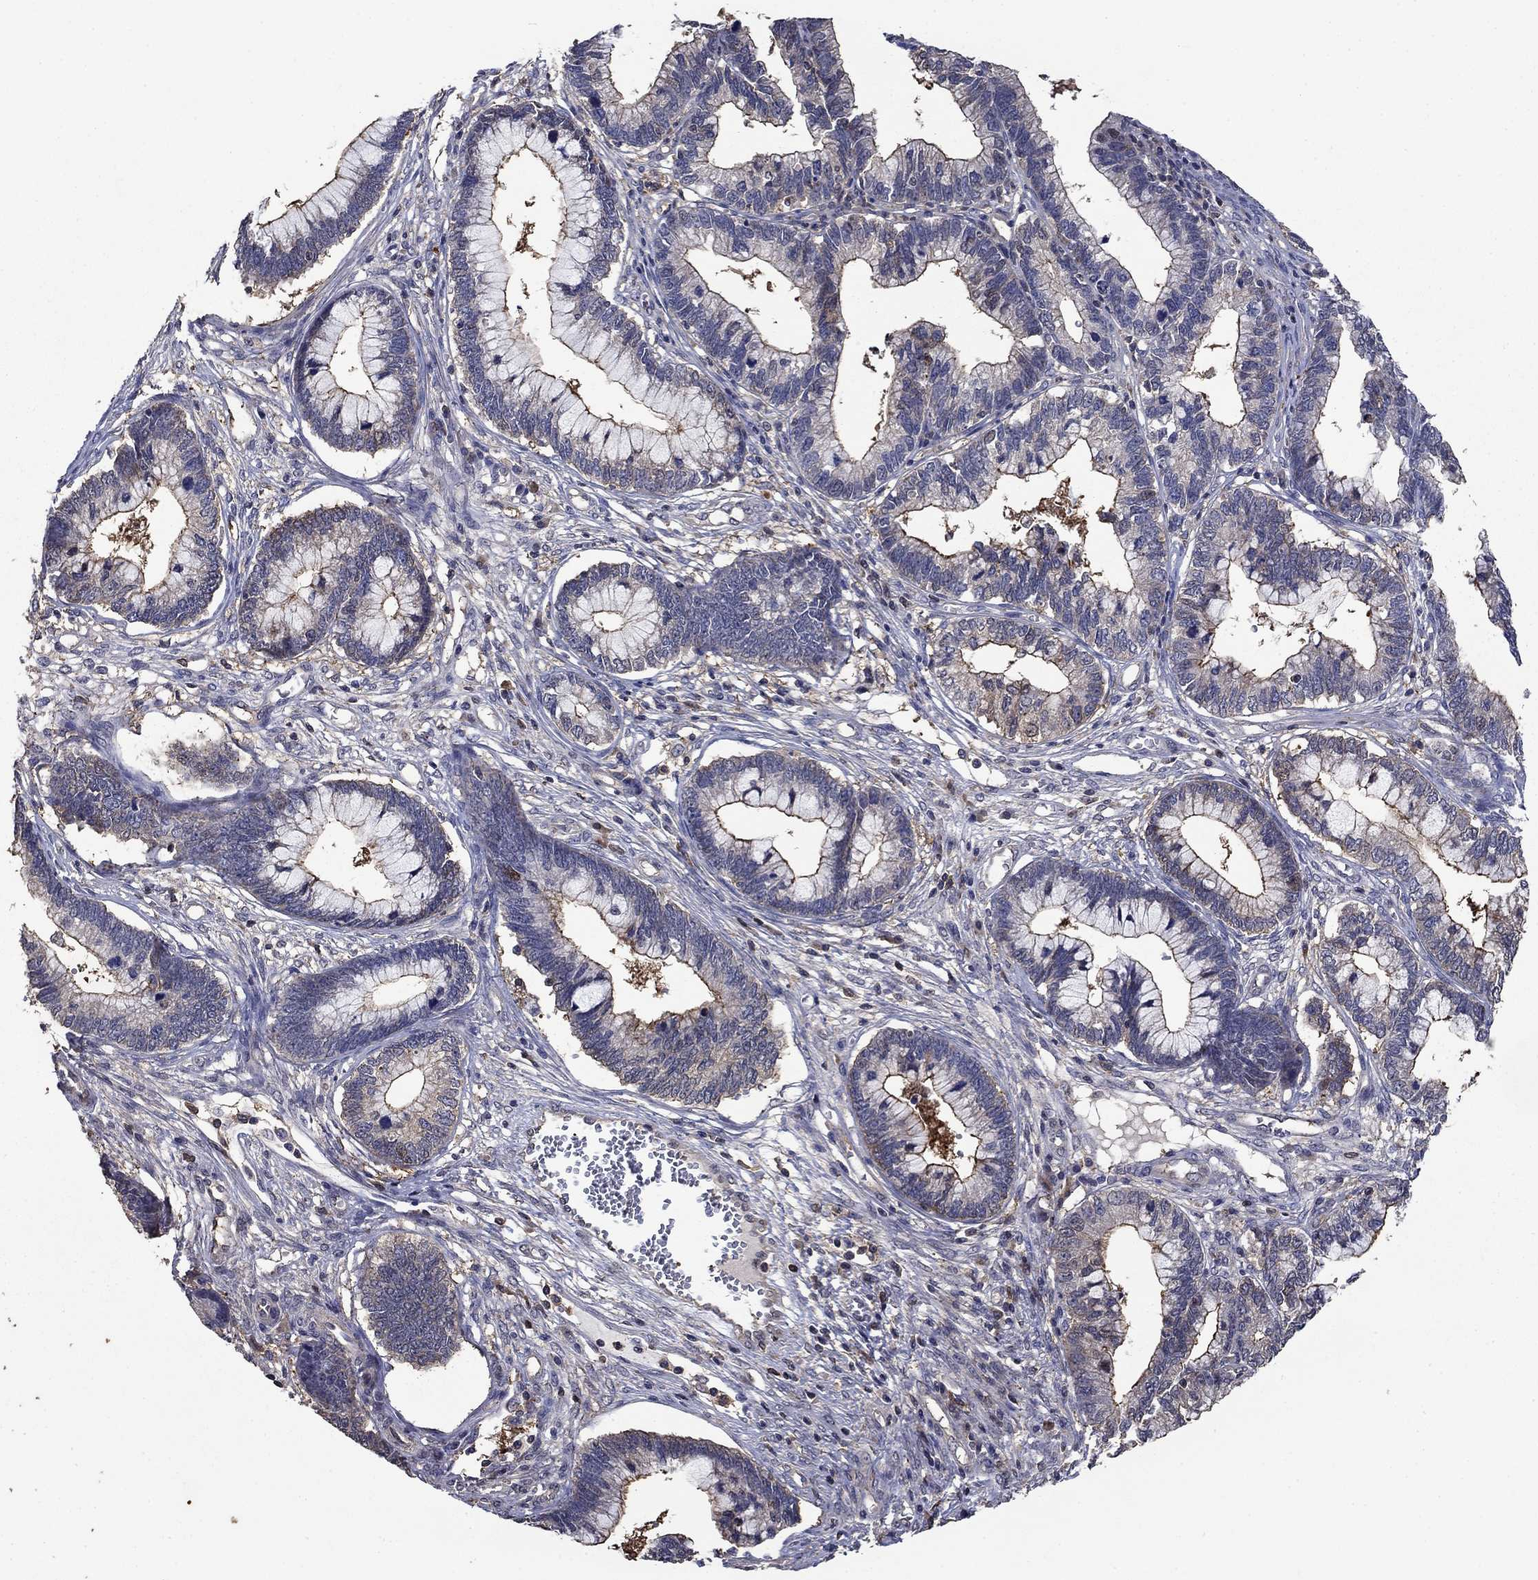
{"staining": {"intensity": "moderate", "quantity": "<25%", "location": "cytoplasmic/membranous"}, "tissue": "cervical cancer", "cell_type": "Tumor cells", "image_type": "cancer", "snomed": [{"axis": "morphology", "description": "Adenocarcinoma, NOS"}, {"axis": "topography", "description": "Cervix"}], "caption": "Protein expression analysis of human adenocarcinoma (cervical) reveals moderate cytoplasmic/membranous expression in approximately <25% of tumor cells. The staining is performed using DAB brown chromogen to label protein expression. The nuclei are counter-stained blue using hematoxylin.", "gene": "DVL1", "patient": {"sex": "female", "age": 44}}